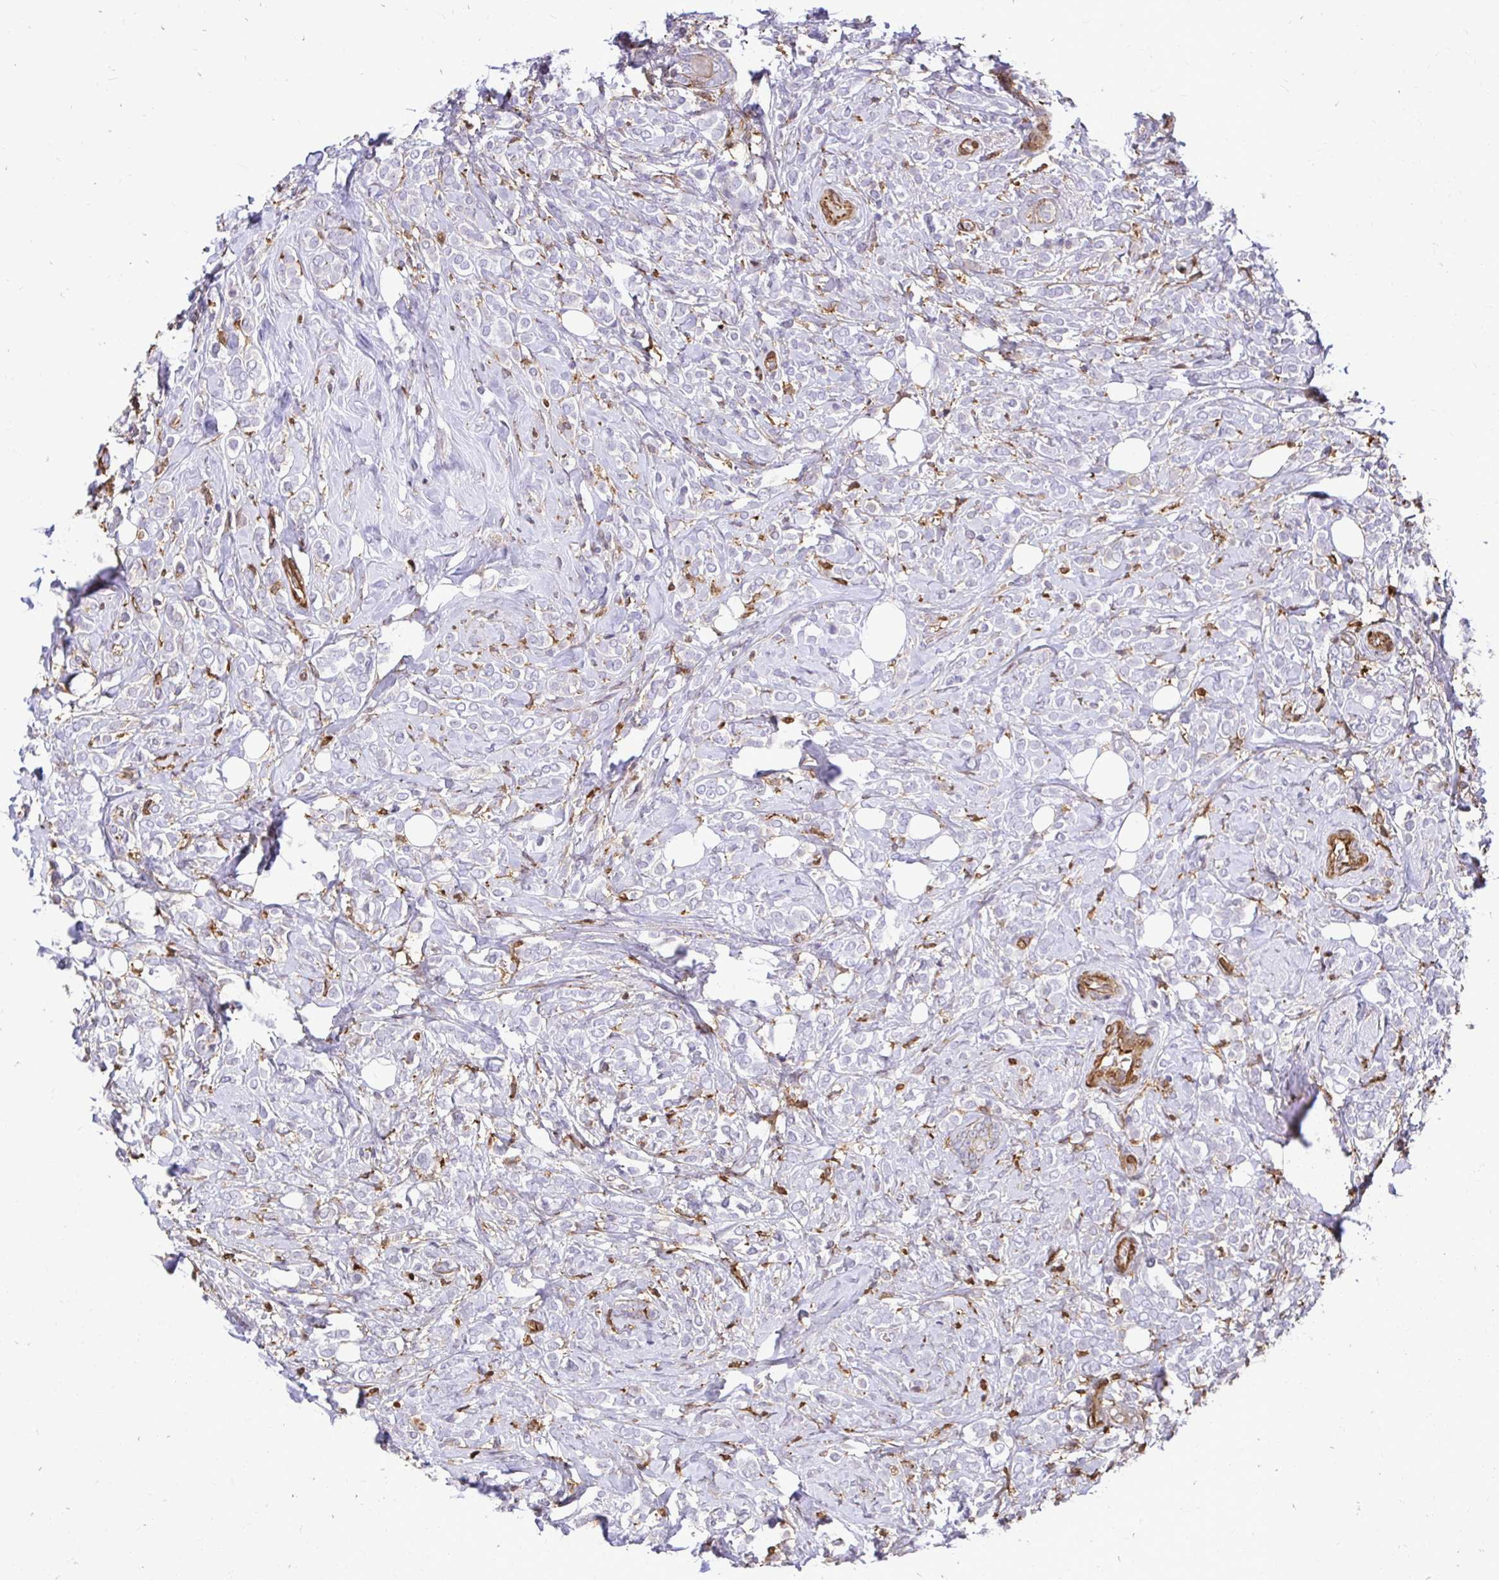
{"staining": {"intensity": "negative", "quantity": "none", "location": "none"}, "tissue": "breast cancer", "cell_type": "Tumor cells", "image_type": "cancer", "snomed": [{"axis": "morphology", "description": "Lobular carcinoma"}, {"axis": "topography", "description": "Breast"}], "caption": "Protein analysis of breast lobular carcinoma displays no significant expression in tumor cells.", "gene": "GSN", "patient": {"sex": "female", "age": 49}}